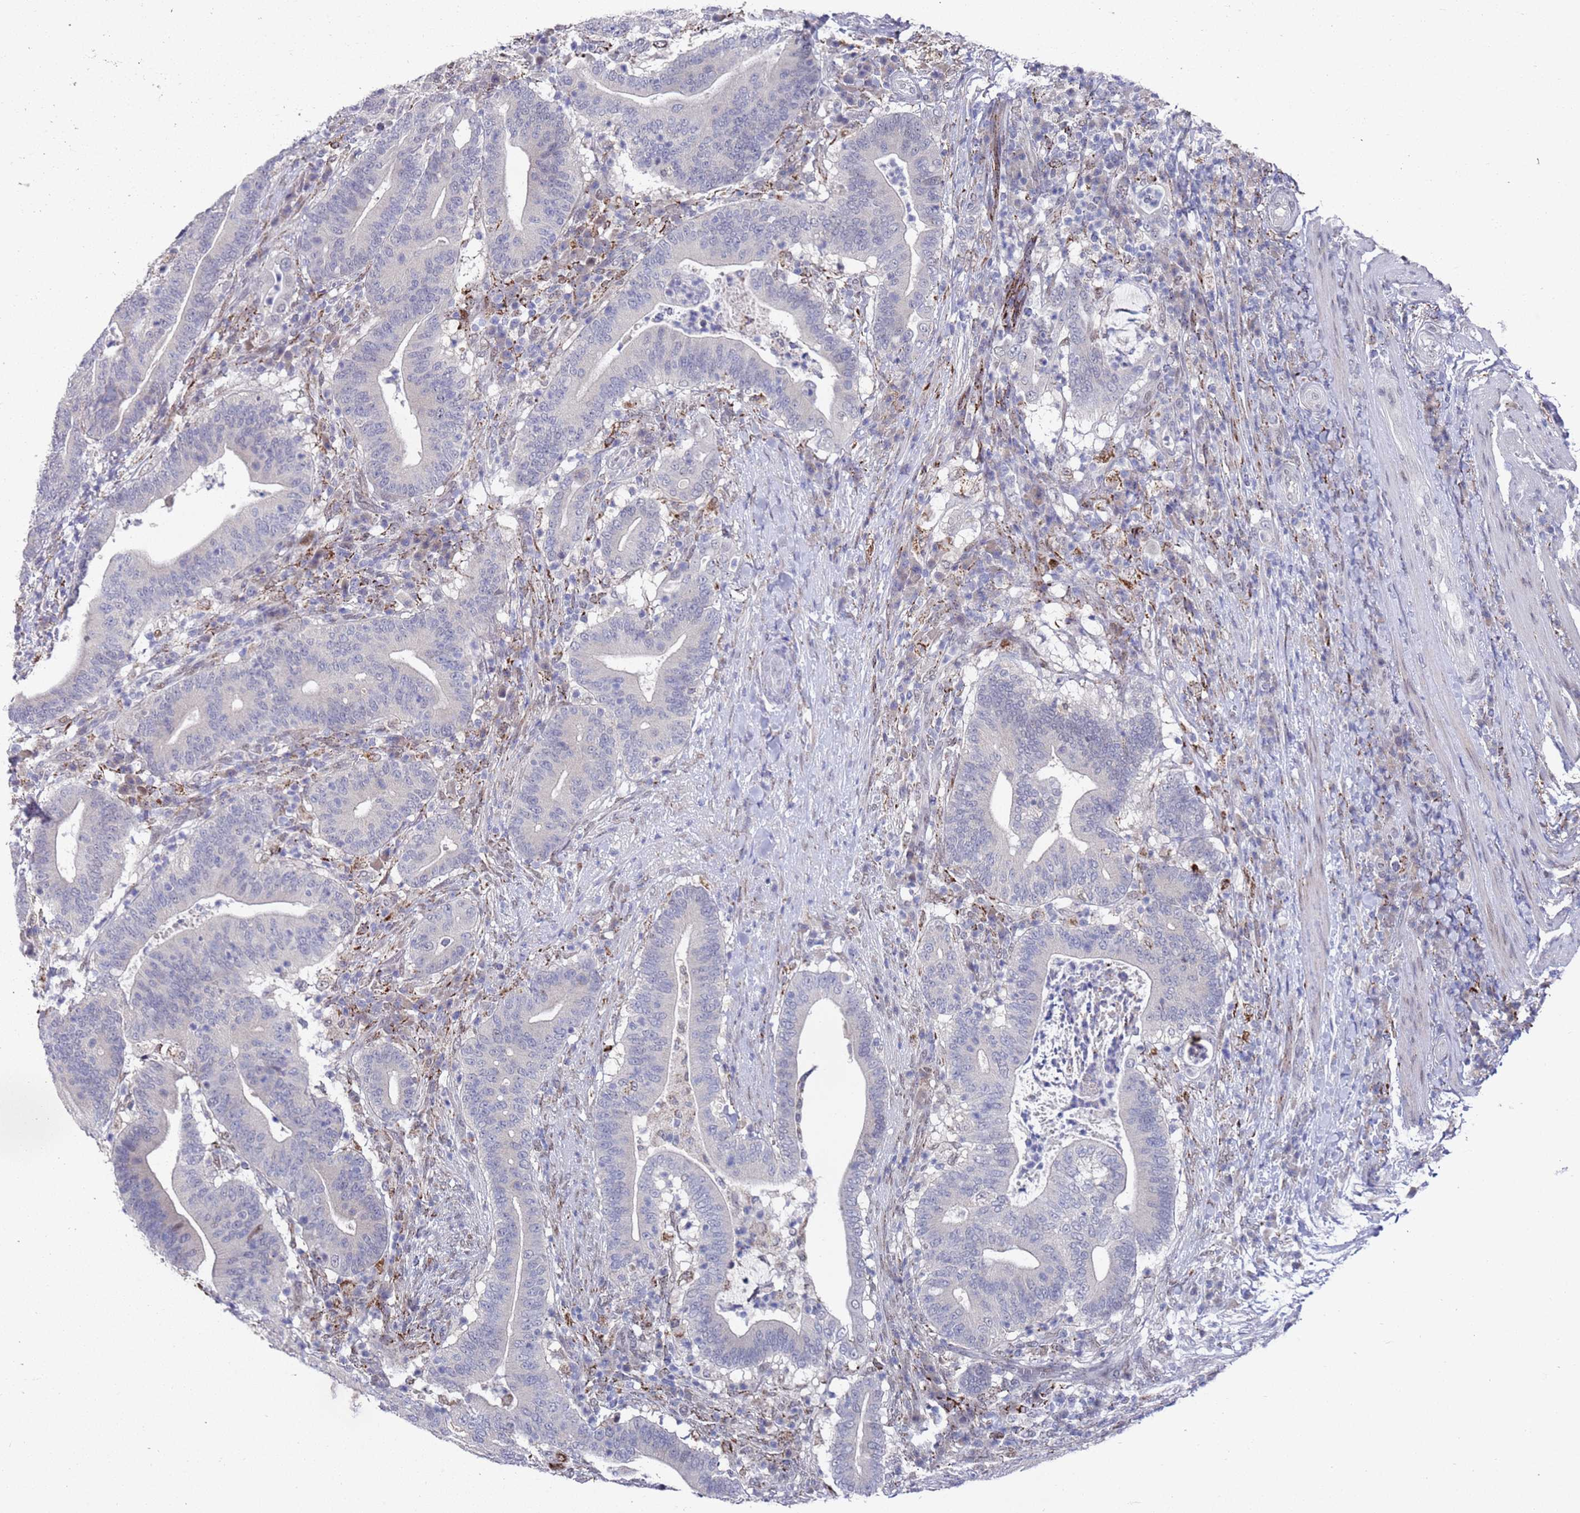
{"staining": {"intensity": "negative", "quantity": "none", "location": "none"}, "tissue": "colorectal cancer", "cell_type": "Tumor cells", "image_type": "cancer", "snomed": [{"axis": "morphology", "description": "Adenocarcinoma, NOS"}, {"axis": "topography", "description": "Colon"}], "caption": "The IHC photomicrograph has no significant expression in tumor cells of colorectal cancer (adenocarcinoma) tissue.", "gene": "COPS6", "patient": {"sex": "female", "age": 66}}